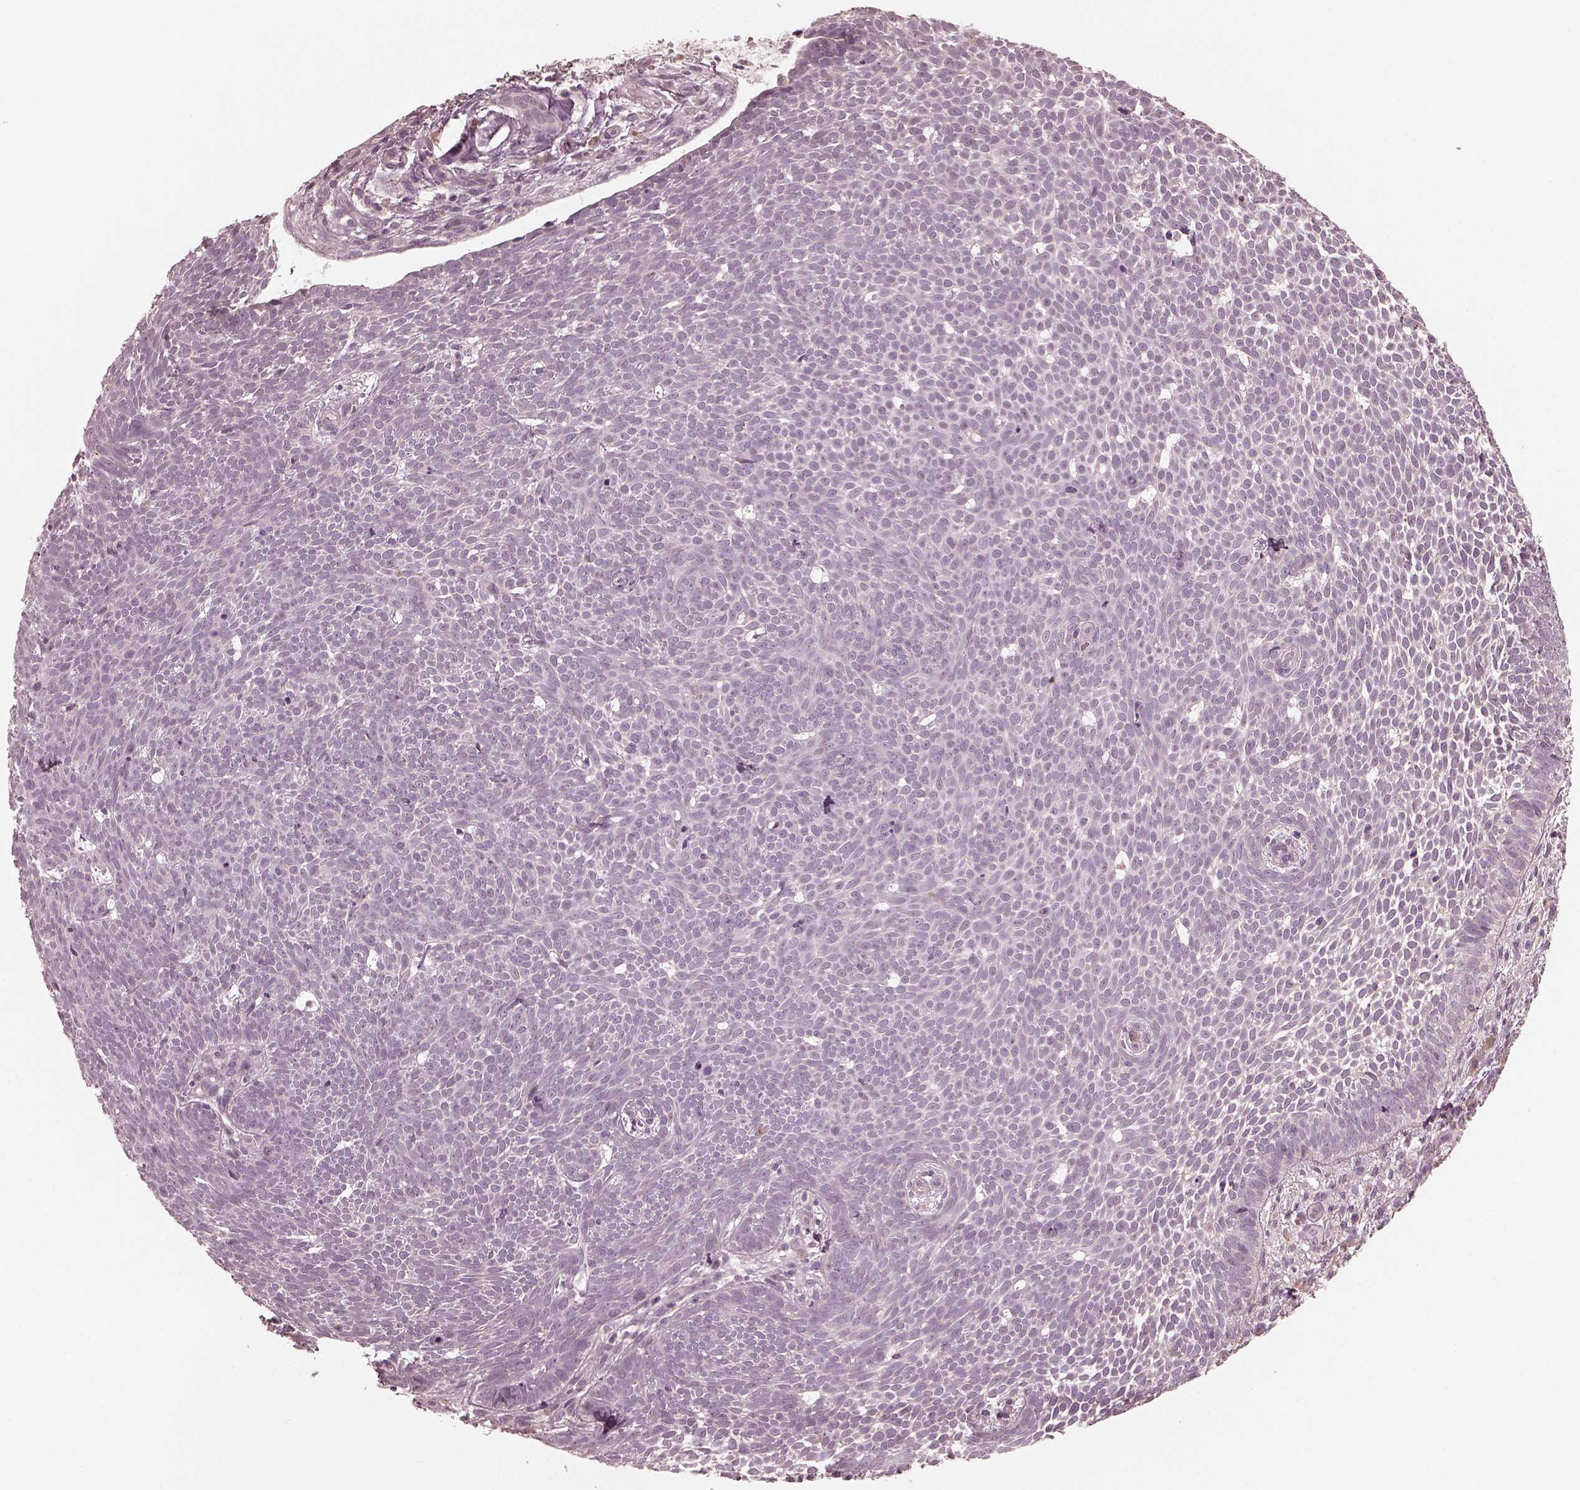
{"staining": {"intensity": "negative", "quantity": "none", "location": "none"}, "tissue": "skin cancer", "cell_type": "Tumor cells", "image_type": "cancer", "snomed": [{"axis": "morphology", "description": "Basal cell carcinoma"}, {"axis": "topography", "description": "Skin"}], "caption": "DAB (3,3'-diaminobenzidine) immunohistochemical staining of human skin basal cell carcinoma displays no significant expression in tumor cells.", "gene": "VWA5B1", "patient": {"sex": "male", "age": 59}}